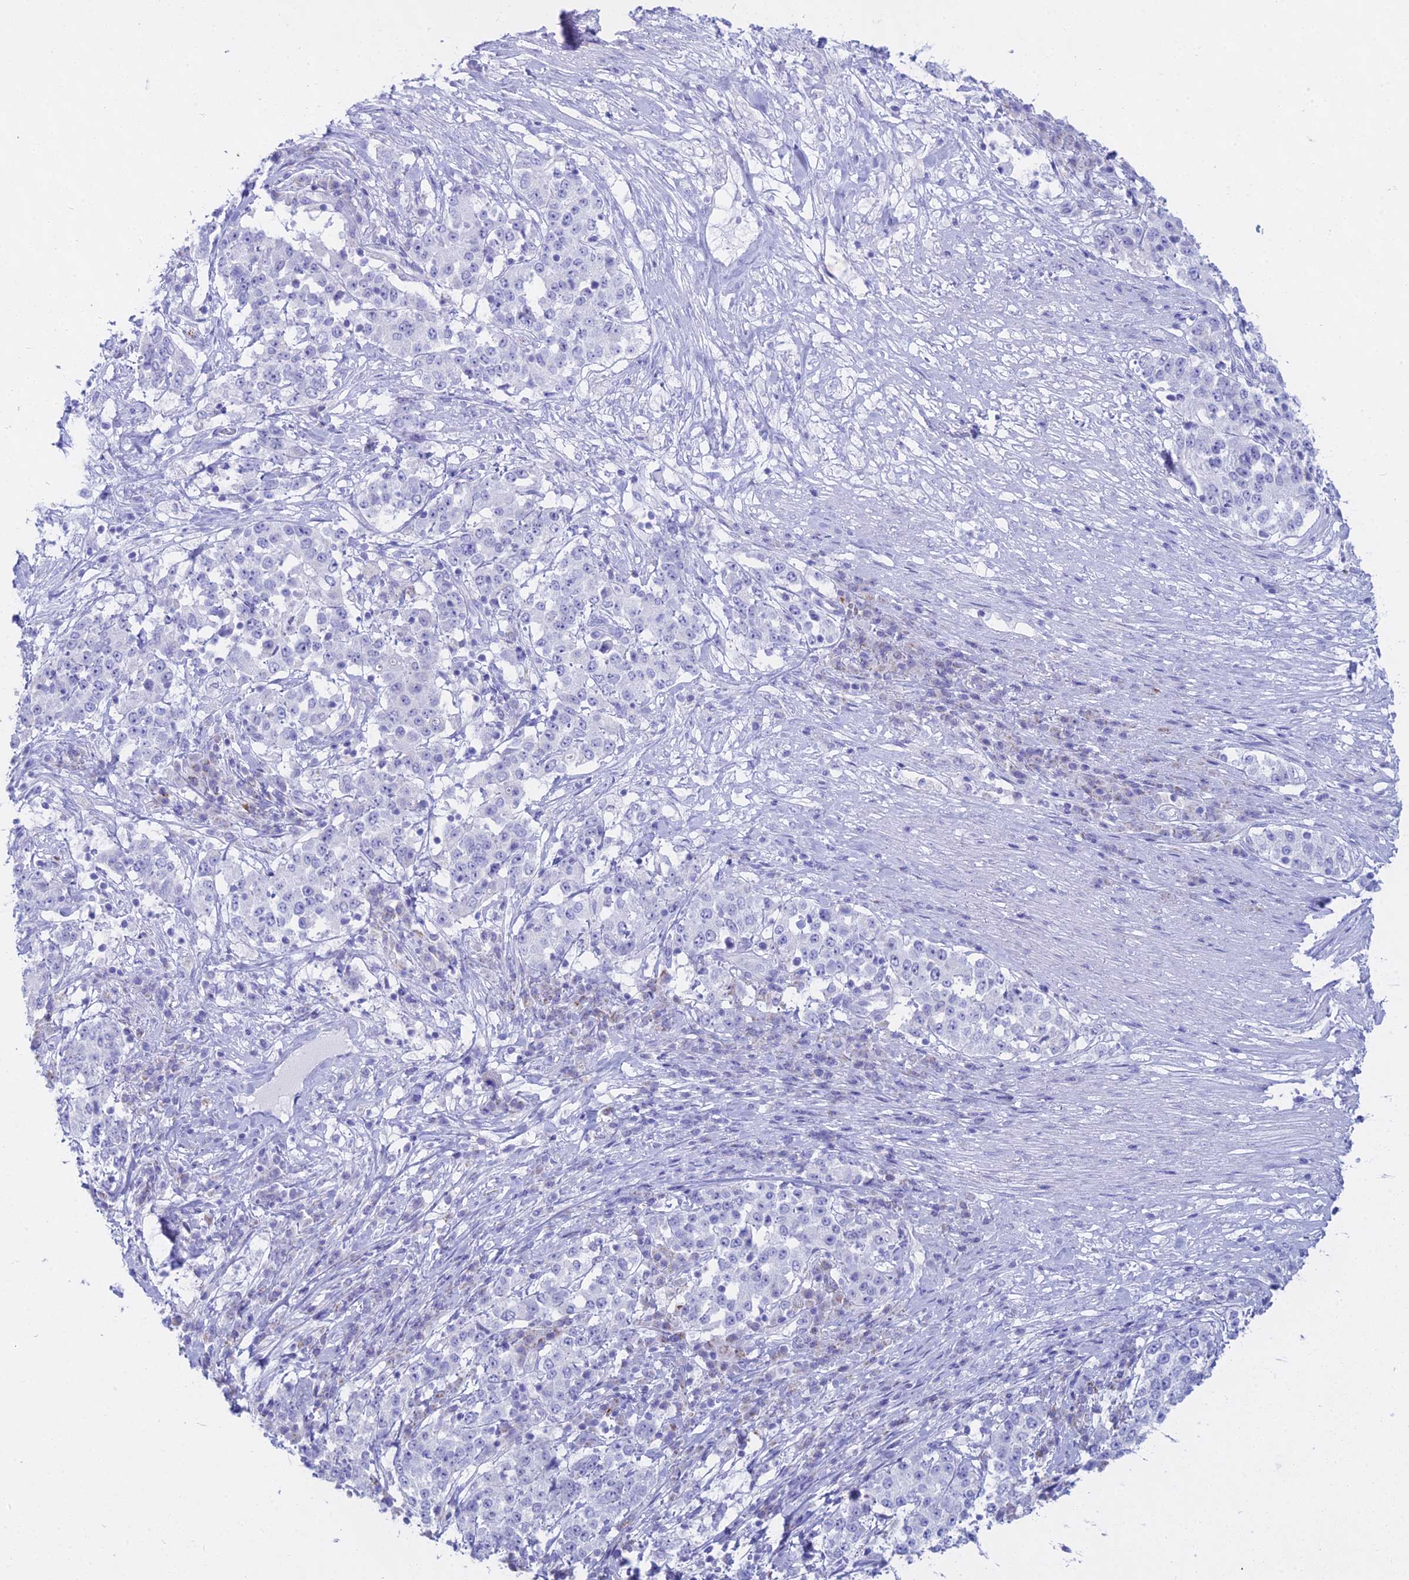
{"staining": {"intensity": "negative", "quantity": "none", "location": "none"}, "tissue": "stomach cancer", "cell_type": "Tumor cells", "image_type": "cancer", "snomed": [{"axis": "morphology", "description": "Adenocarcinoma, NOS"}, {"axis": "topography", "description": "Stomach"}], "caption": "High power microscopy micrograph of an immunohistochemistry histopathology image of stomach cancer, revealing no significant expression in tumor cells.", "gene": "CGB2", "patient": {"sex": "male", "age": 59}}